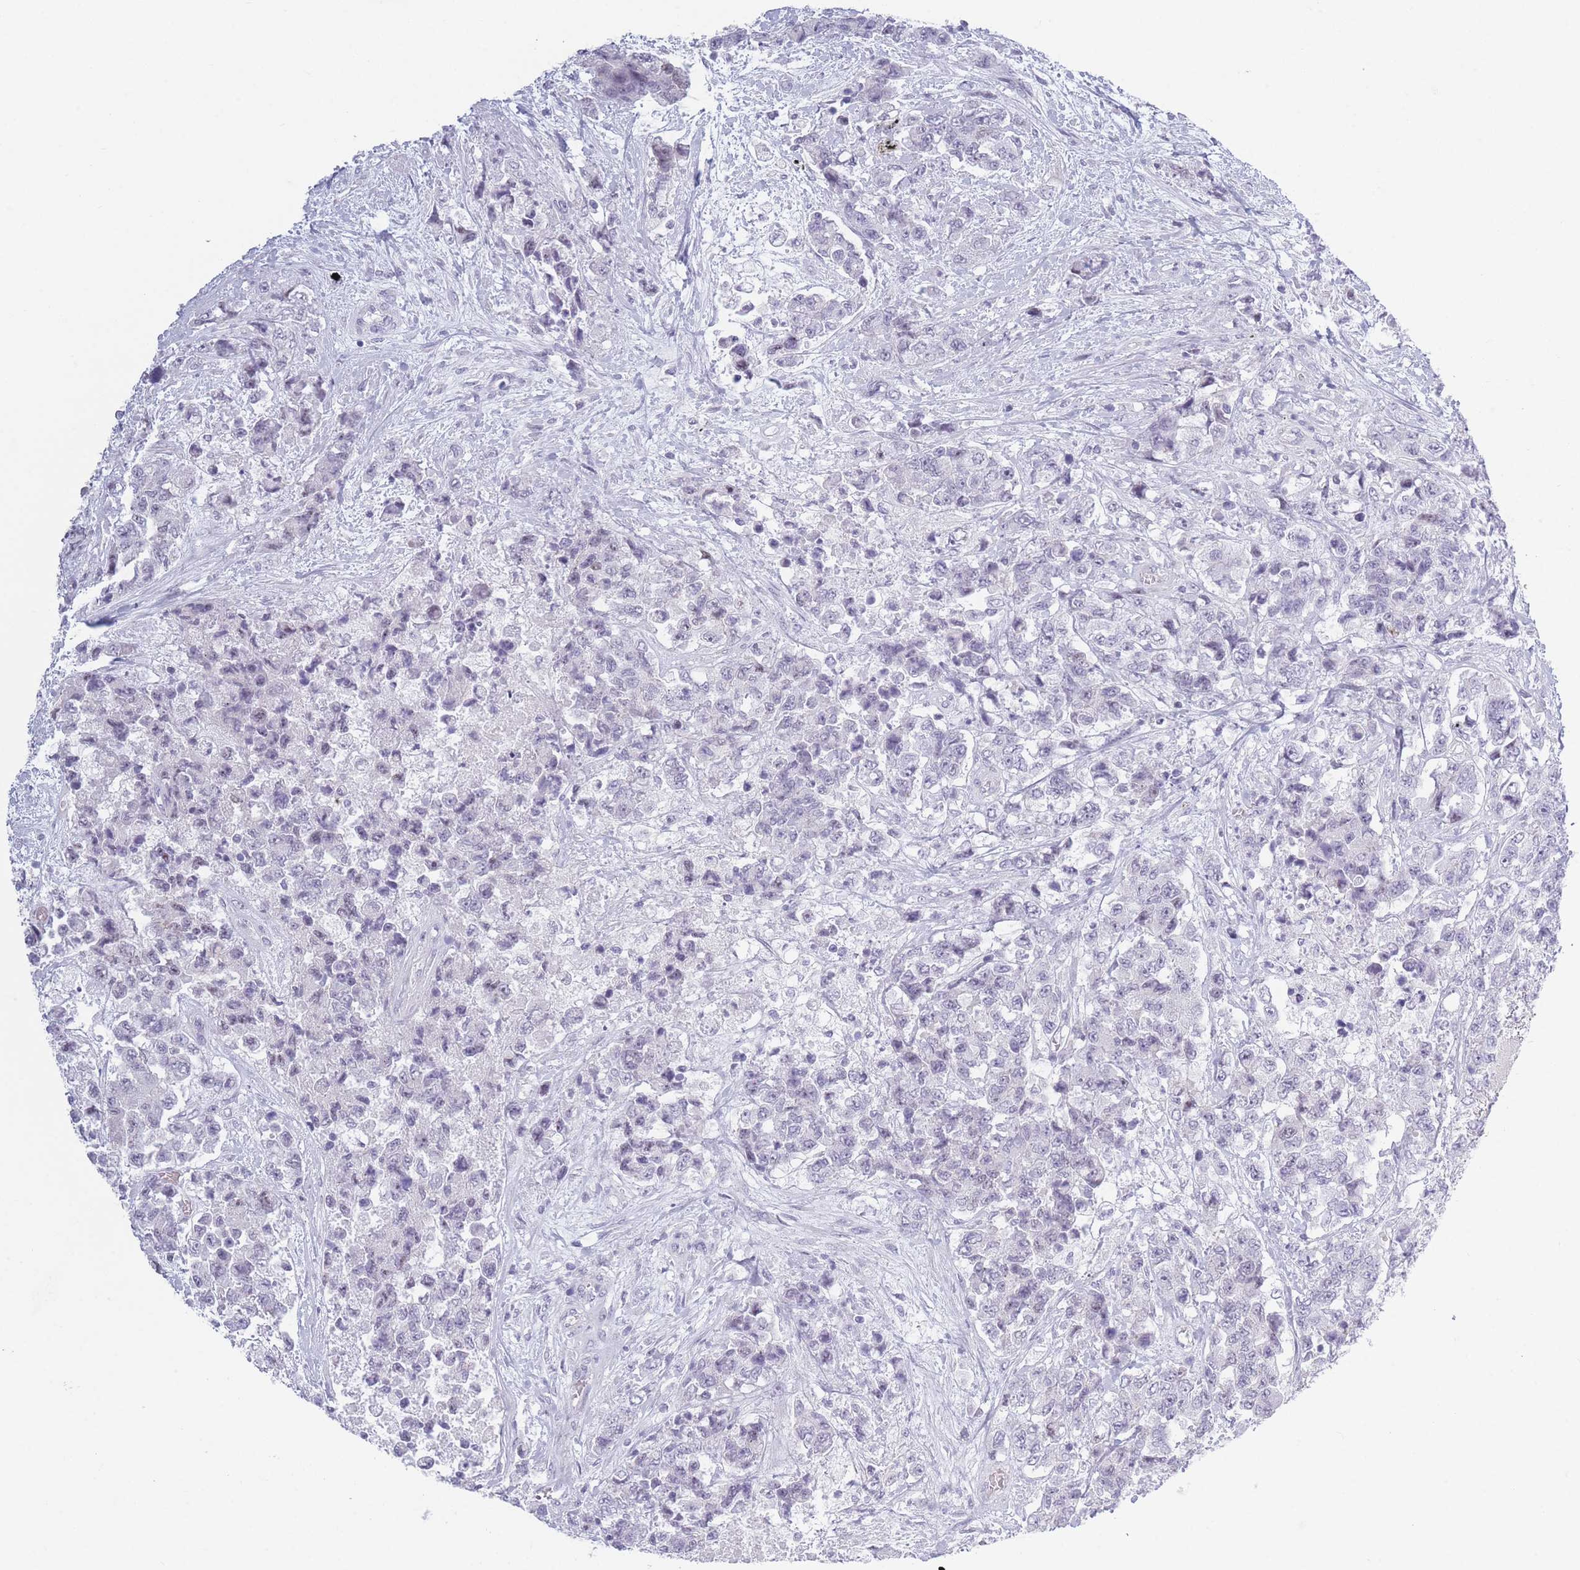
{"staining": {"intensity": "negative", "quantity": "none", "location": "none"}, "tissue": "urothelial cancer", "cell_type": "Tumor cells", "image_type": "cancer", "snomed": [{"axis": "morphology", "description": "Urothelial carcinoma, High grade"}, {"axis": "topography", "description": "Urinary bladder"}], "caption": "Immunohistochemistry of human high-grade urothelial carcinoma displays no expression in tumor cells. (IHC, brightfield microscopy, high magnification).", "gene": "PLEKHG2", "patient": {"sex": "female", "age": 78}}